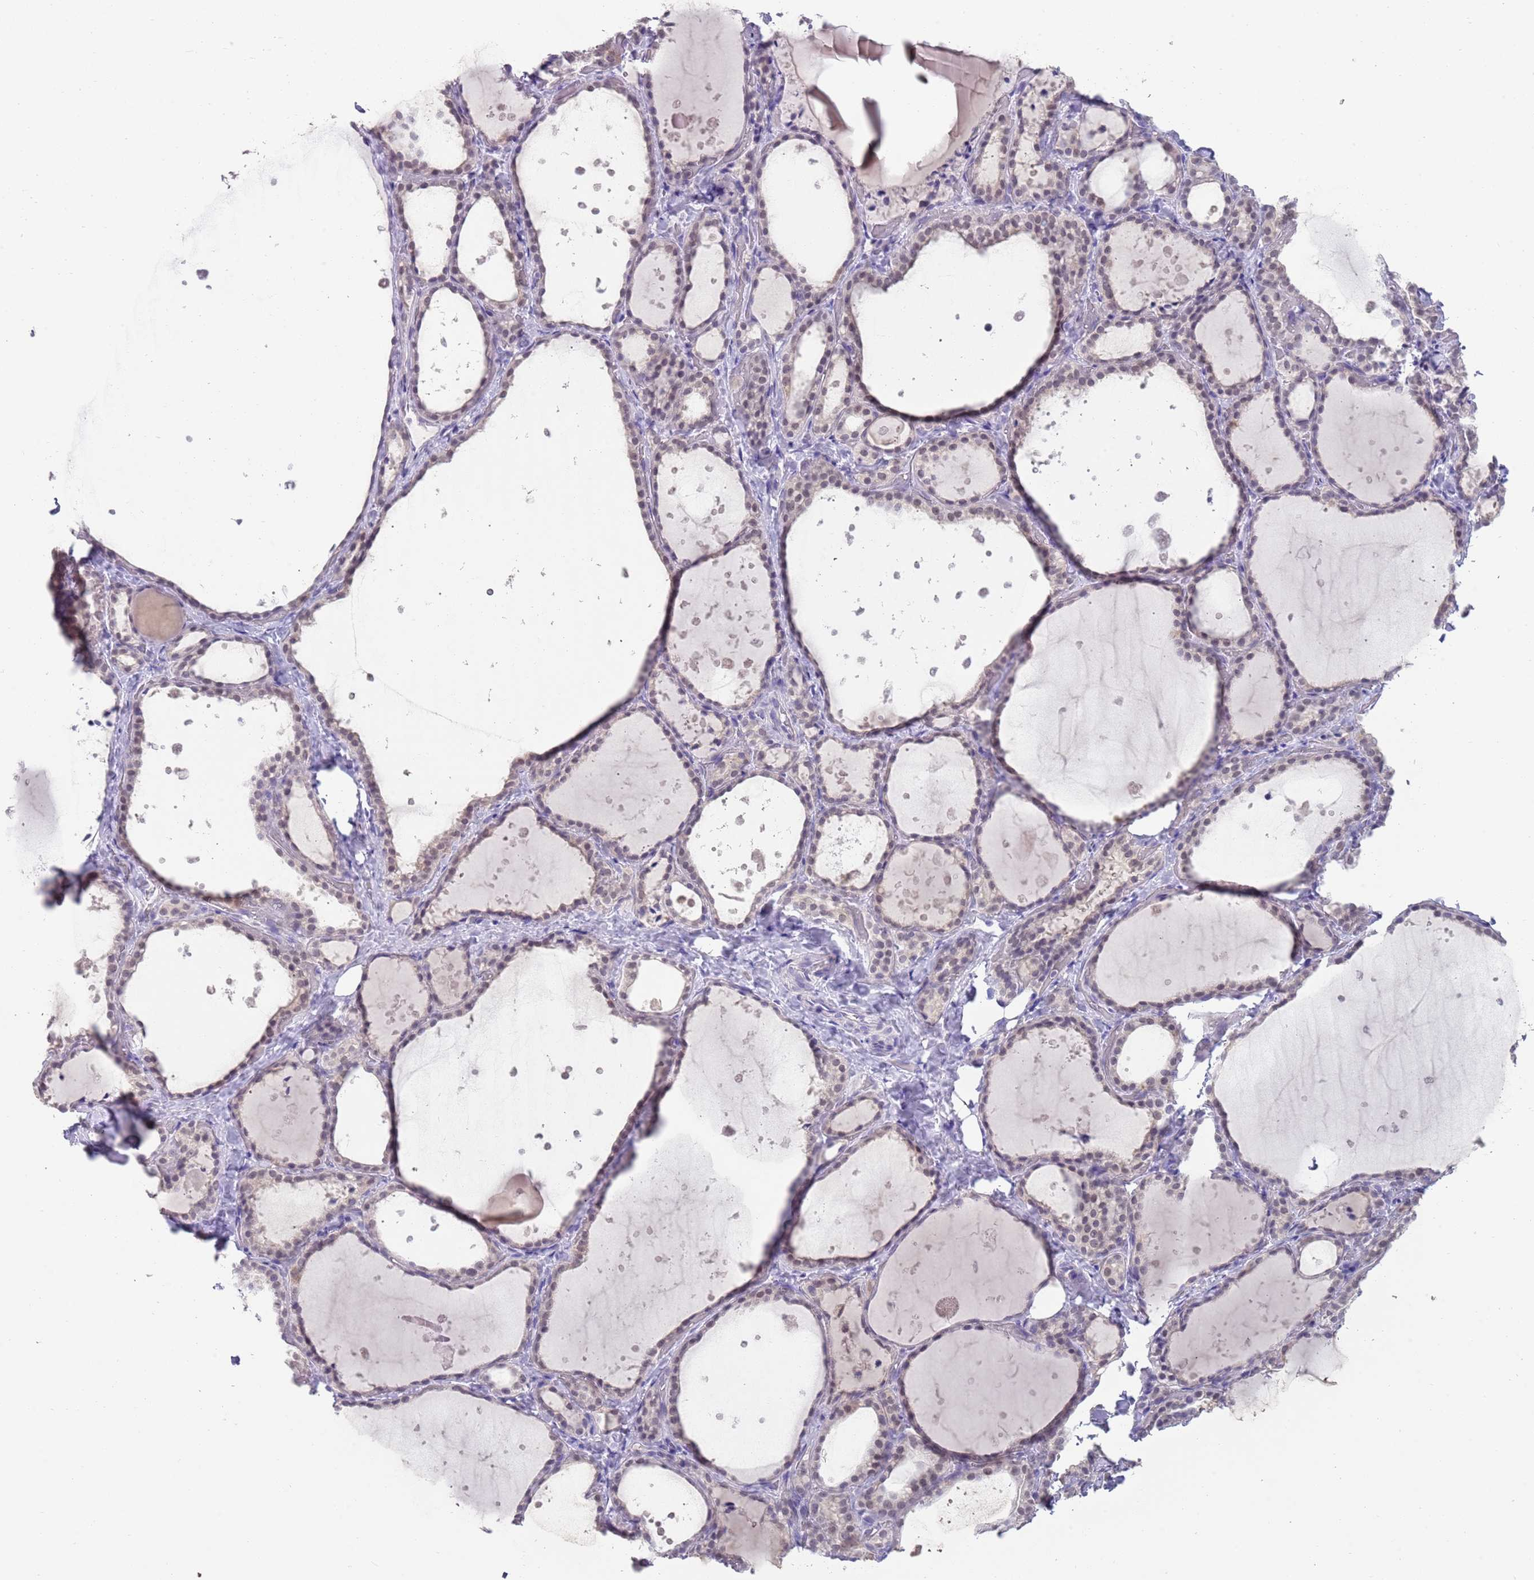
{"staining": {"intensity": "weak", "quantity": "<25%", "location": "nuclear"}, "tissue": "thyroid gland", "cell_type": "Glandular cells", "image_type": "normal", "snomed": [{"axis": "morphology", "description": "Normal tissue, NOS"}, {"axis": "topography", "description": "Thyroid gland"}], "caption": "DAB immunohistochemical staining of unremarkable thyroid gland exhibits no significant positivity in glandular cells. (Brightfield microscopy of DAB (3,3'-diaminobenzidine) immunohistochemistry (IHC) at high magnification).", "gene": "SEPHS2", "patient": {"sex": "female", "age": 44}}